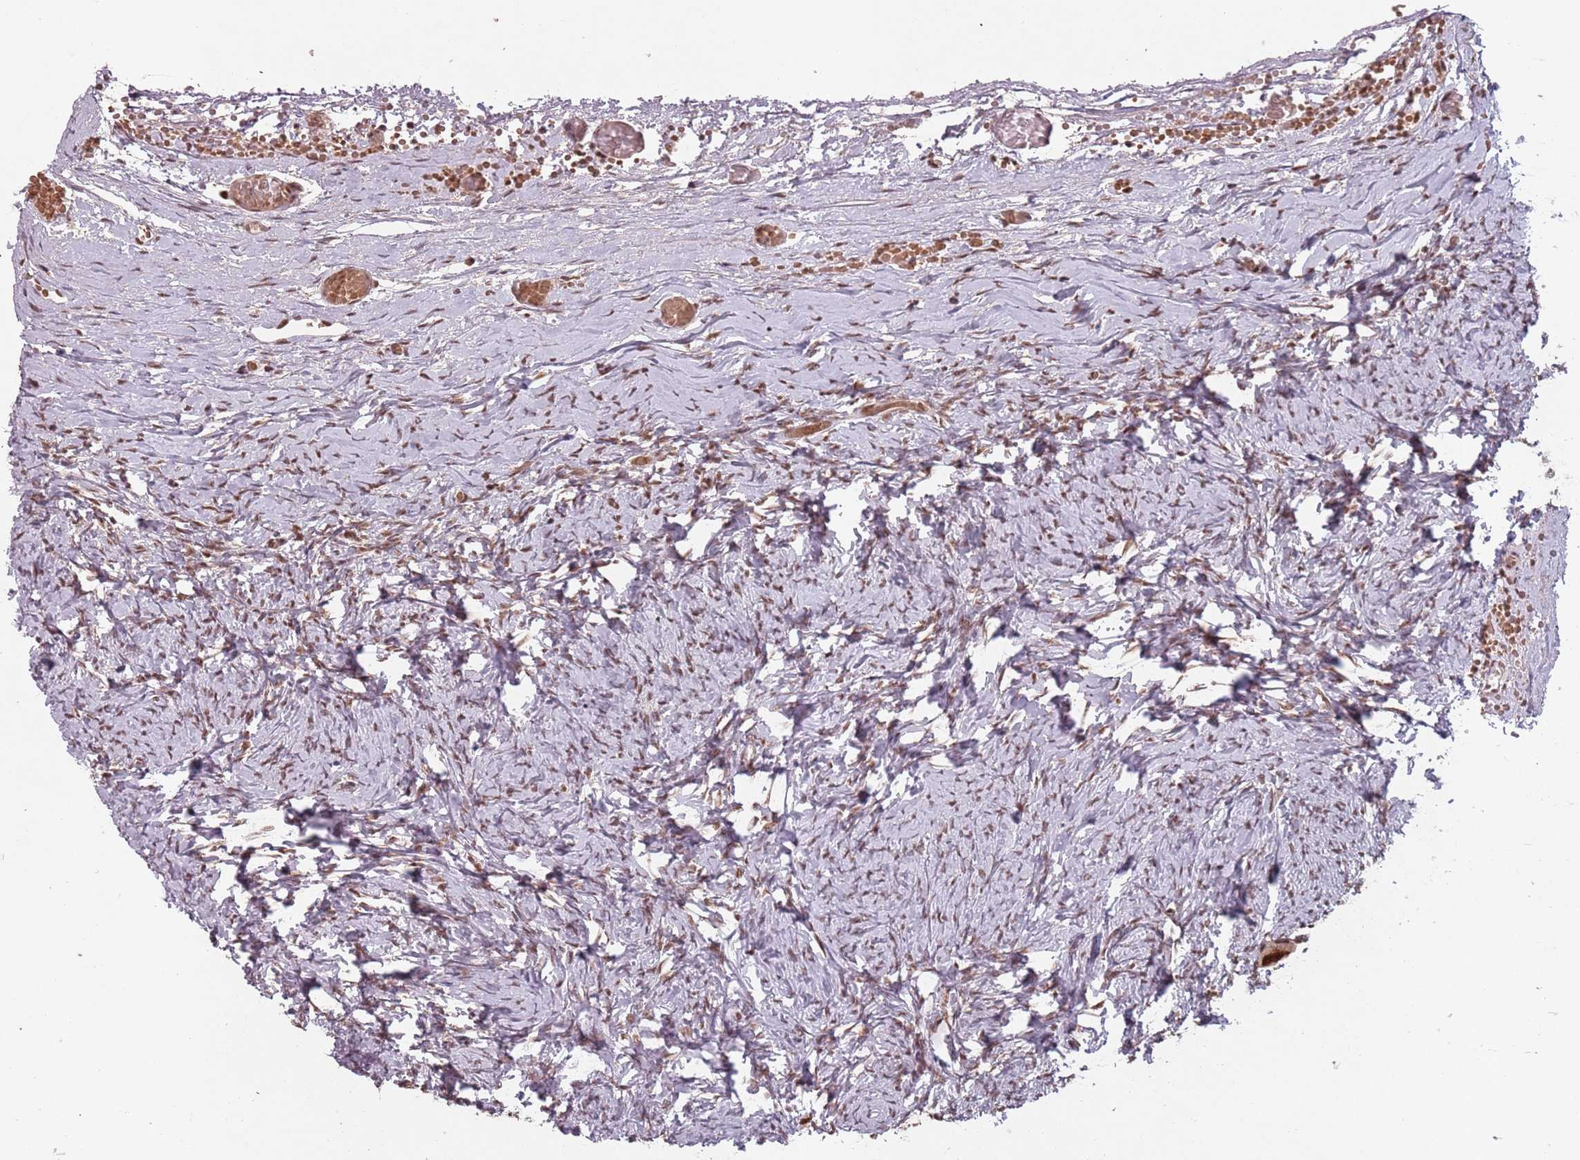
{"staining": {"intensity": "moderate", "quantity": ">75%", "location": "nuclear"}, "tissue": "ovary", "cell_type": "Follicle cells", "image_type": "normal", "snomed": [{"axis": "morphology", "description": "Normal tissue, NOS"}, {"axis": "topography", "description": "Ovary"}], "caption": "This is an image of immunohistochemistry staining of unremarkable ovary, which shows moderate expression in the nuclear of follicle cells.", "gene": "NCBP1", "patient": {"sex": "female", "age": 27}}